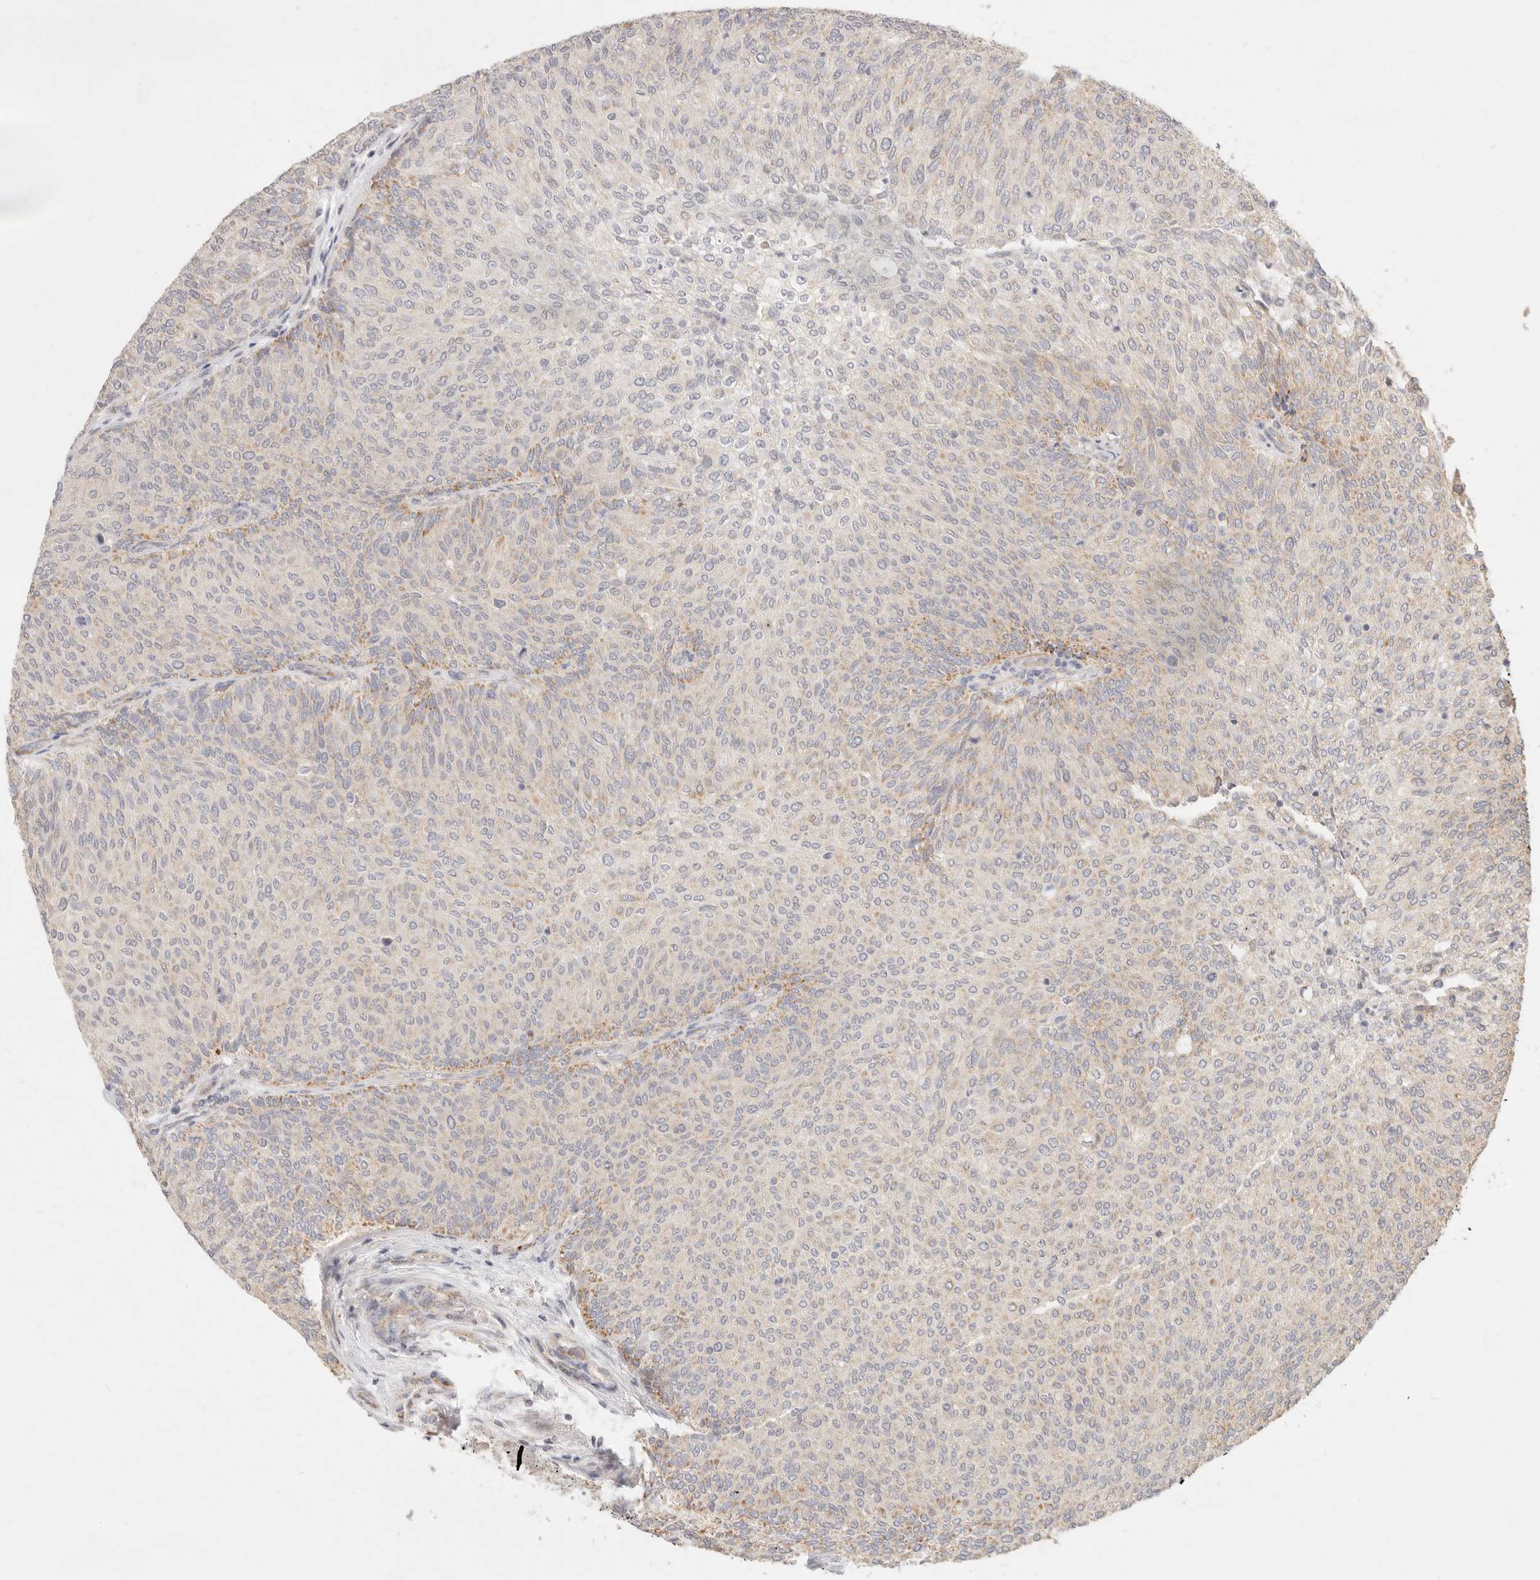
{"staining": {"intensity": "moderate", "quantity": "<25%", "location": "cytoplasmic/membranous"}, "tissue": "urothelial cancer", "cell_type": "Tumor cells", "image_type": "cancer", "snomed": [{"axis": "morphology", "description": "Urothelial carcinoma, Low grade"}, {"axis": "topography", "description": "Urinary bladder"}], "caption": "Moderate cytoplasmic/membranous protein positivity is appreciated in approximately <25% of tumor cells in low-grade urothelial carcinoma.", "gene": "RUBCNL", "patient": {"sex": "female", "age": 79}}